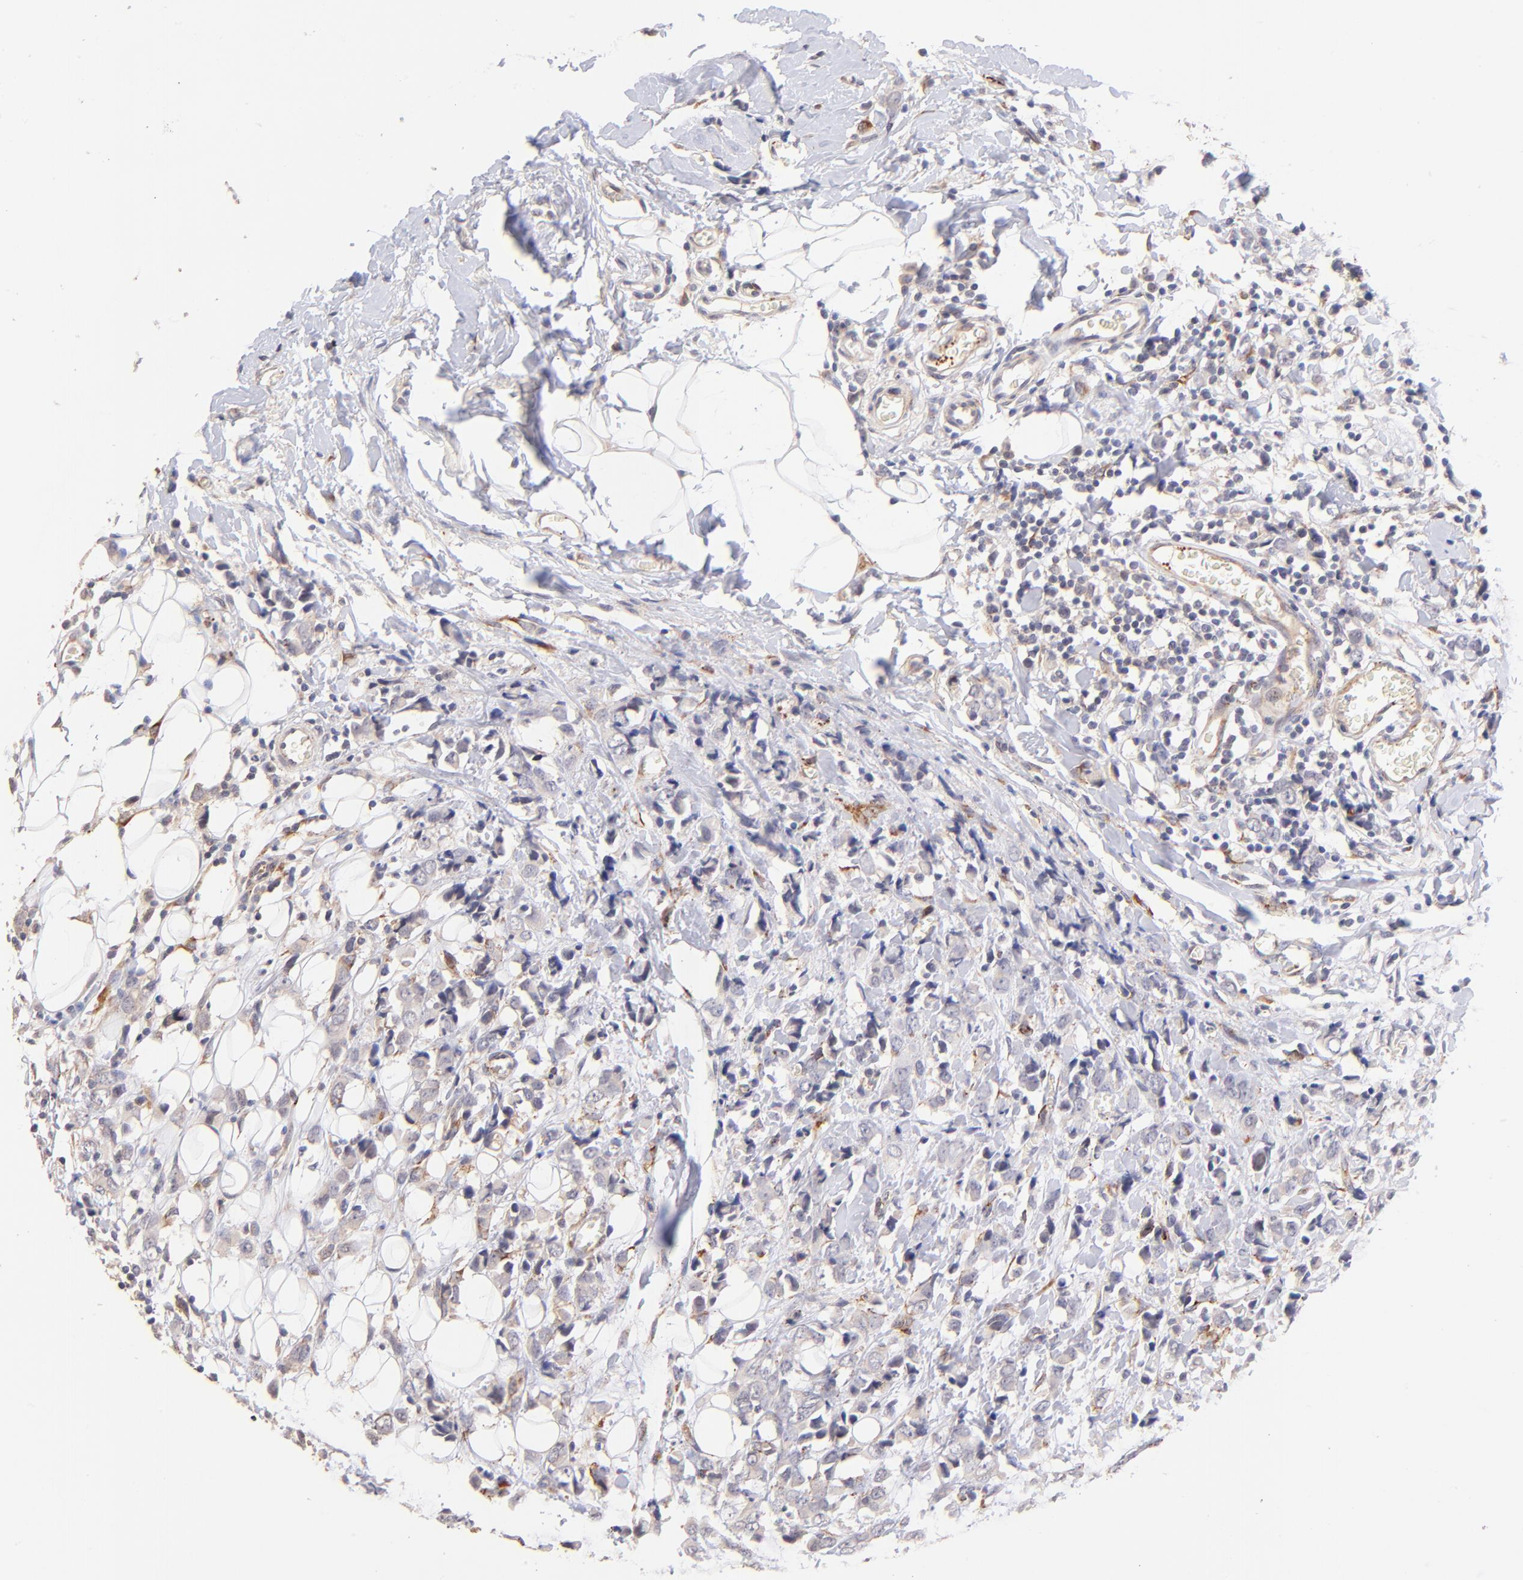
{"staining": {"intensity": "weak", "quantity": "25%-75%", "location": "cytoplasmic/membranous"}, "tissue": "breast cancer", "cell_type": "Tumor cells", "image_type": "cancer", "snomed": [{"axis": "morphology", "description": "Lobular carcinoma"}, {"axis": "topography", "description": "Breast"}], "caption": "Immunohistochemistry of breast cancer (lobular carcinoma) shows low levels of weak cytoplasmic/membranous staining in approximately 25%-75% of tumor cells.", "gene": "SPARC", "patient": {"sex": "female", "age": 57}}